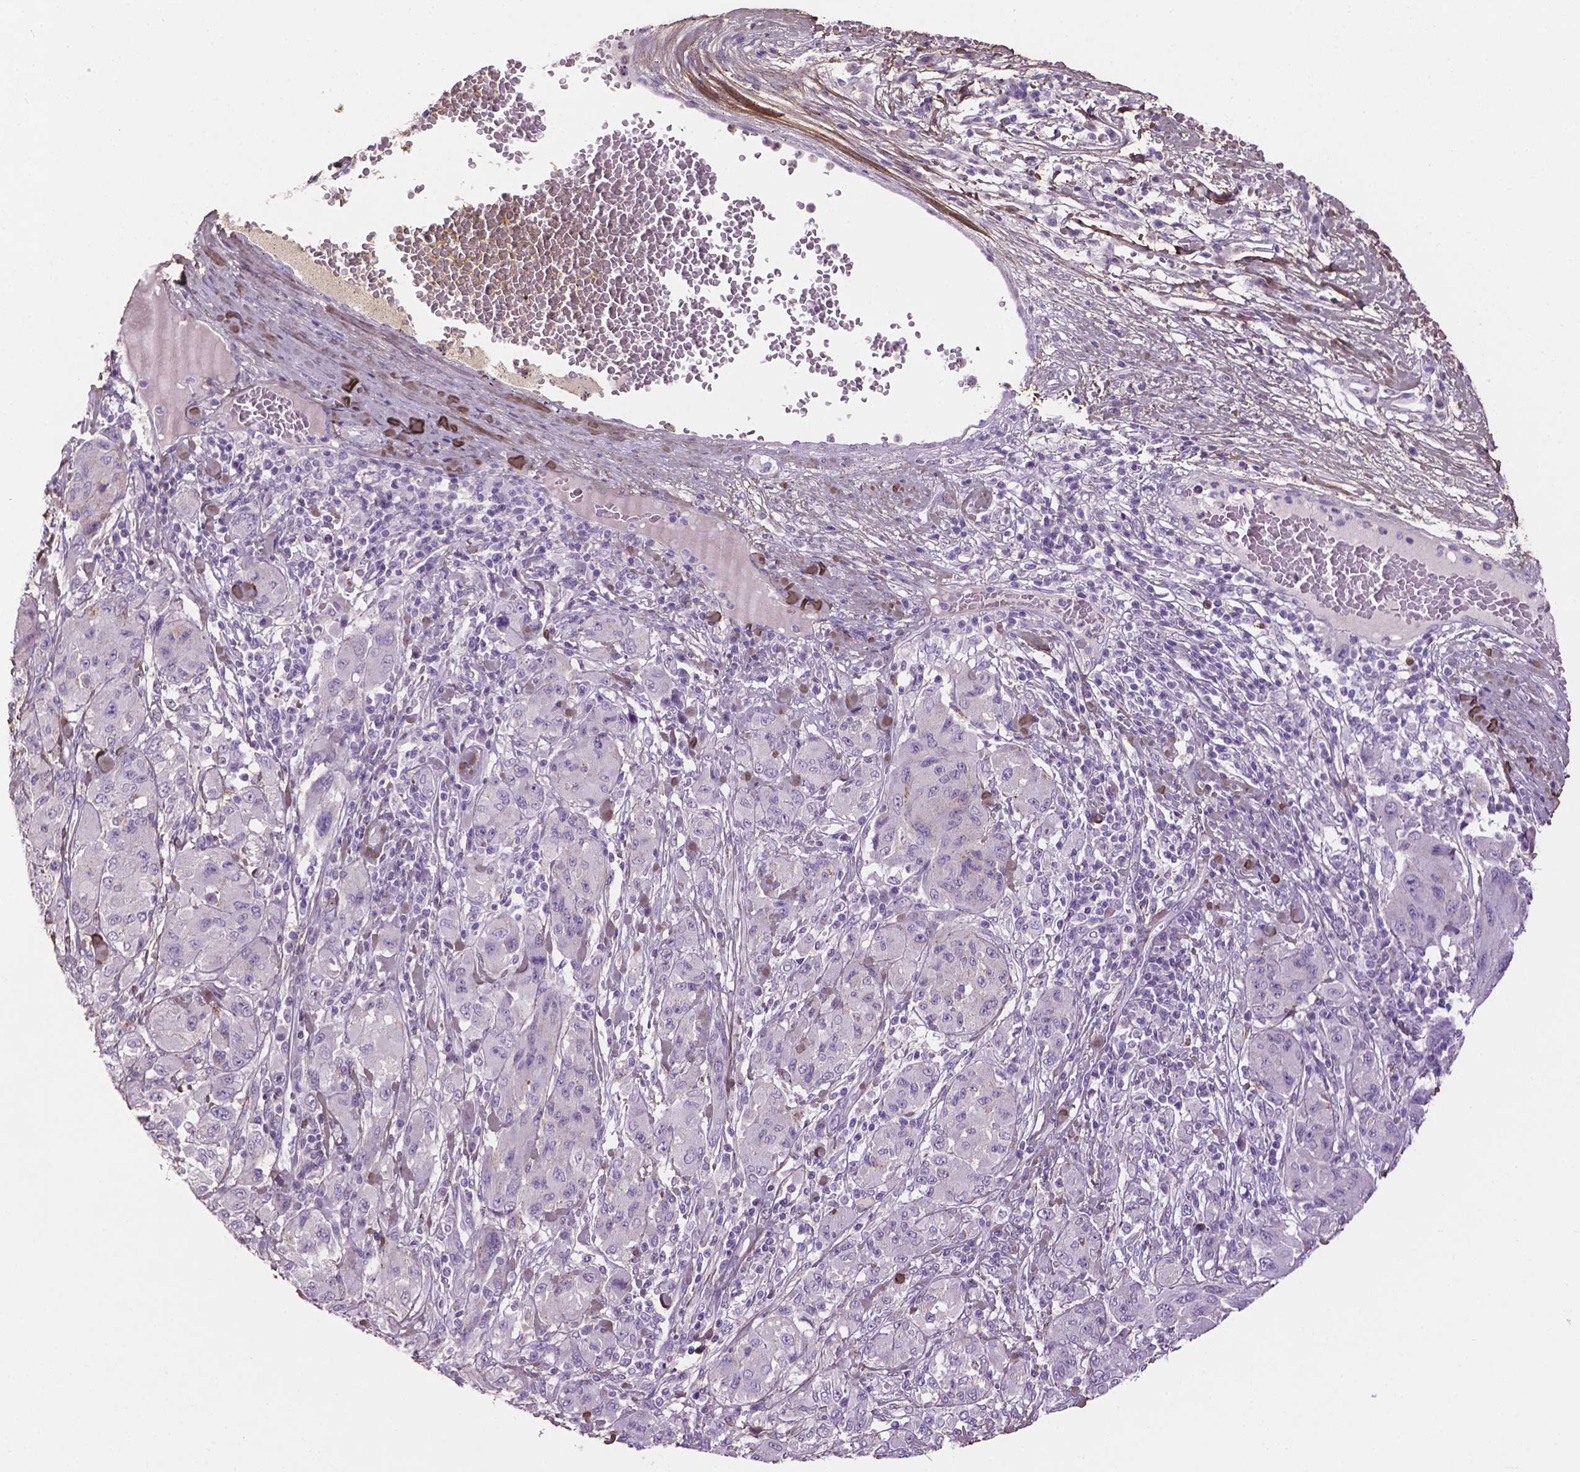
{"staining": {"intensity": "negative", "quantity": "none", "location": "none"}, "tissue": "melanoma", "cell_type": "Tumor cells", "image_type": "cancer", "snomed": [{"axis": "morphology", "description": "Malignant melanoma, NOS"}, {"axis": "topography", "description": "Skin"}], "caption": "Tumor cells show no significant staining in malignant melanoma.", "gene": "DLG2", "patient": {"sex": "female", "age": 91}}